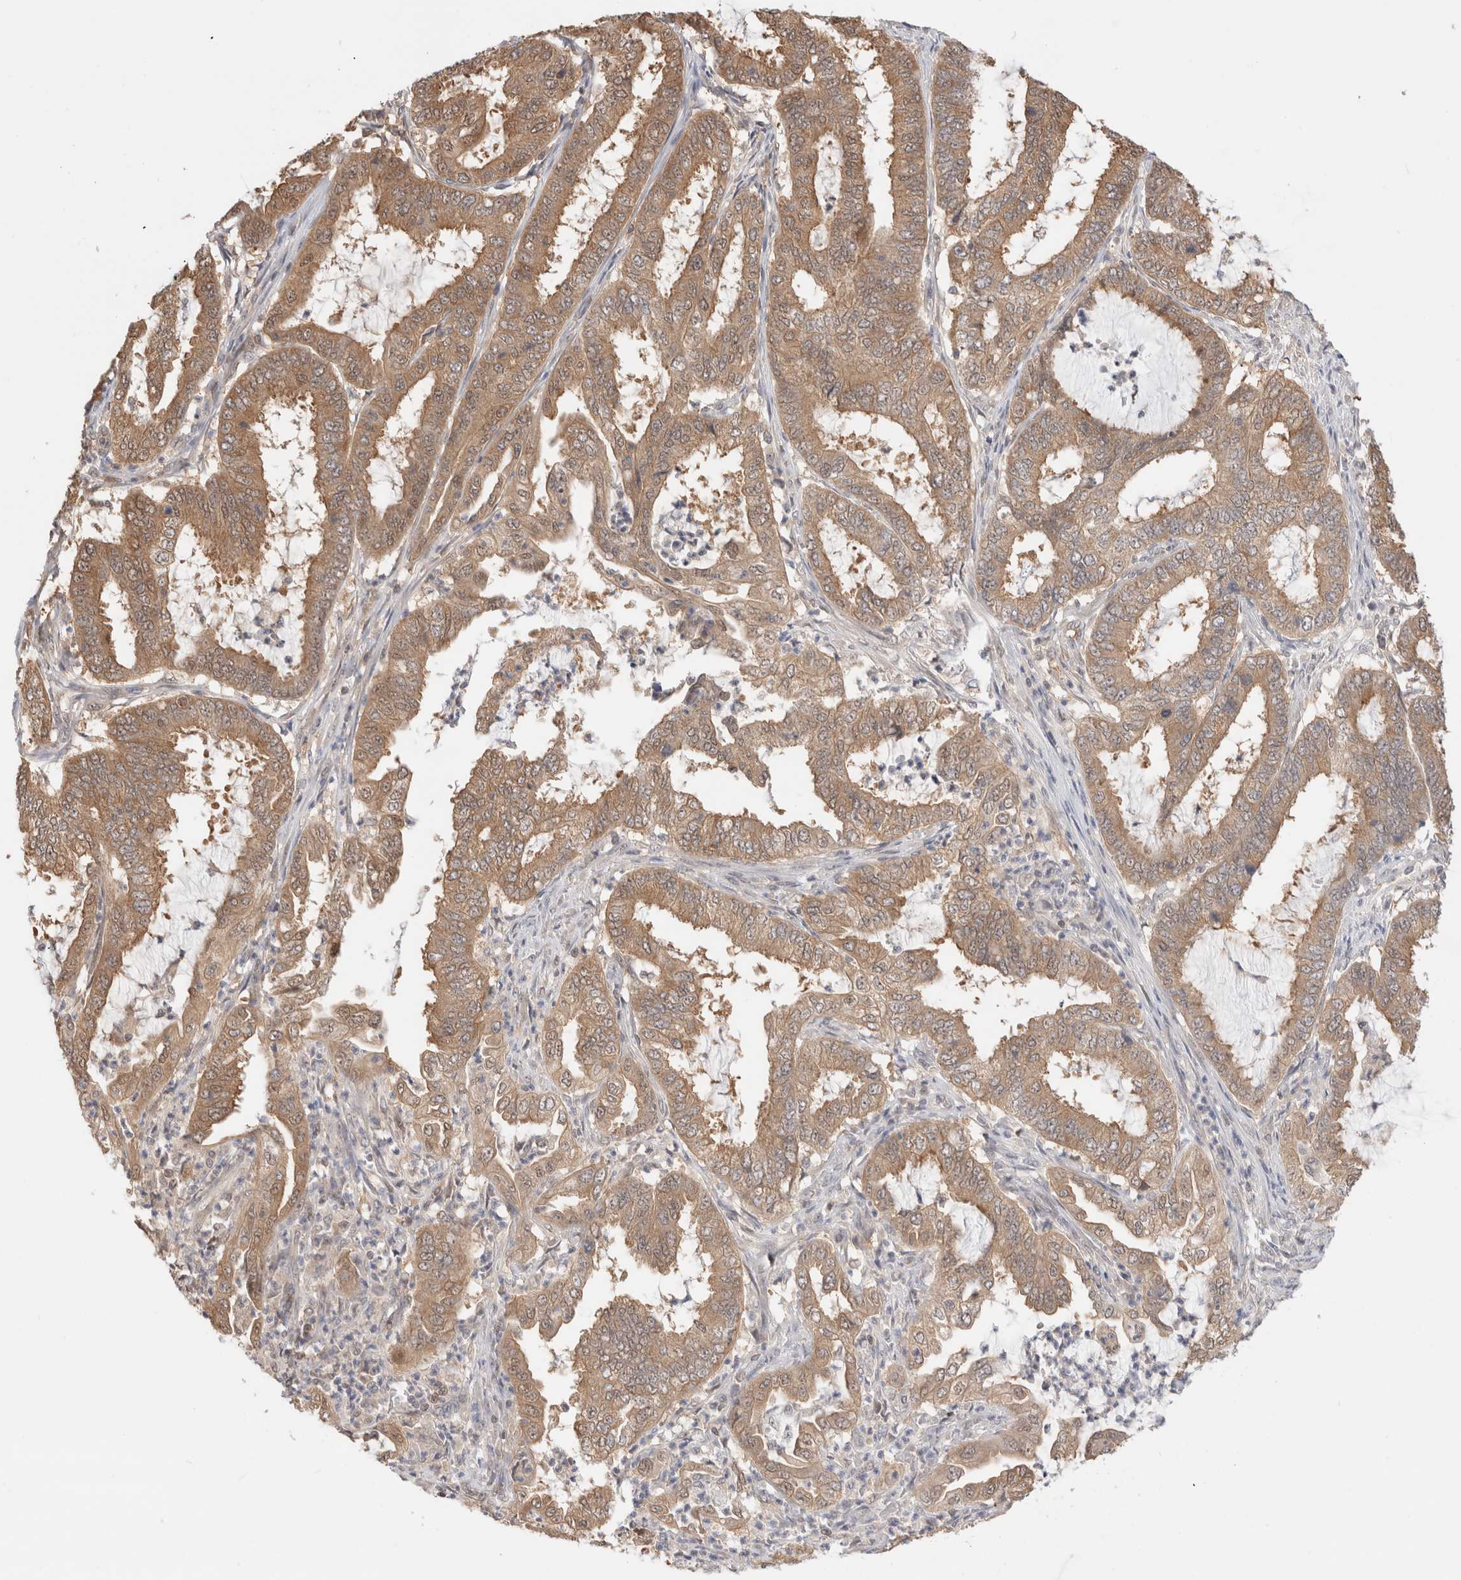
{"staining": {"intensity": "moderate", "quantity": ">75%", "location": "cytoplasmic/membranous,nuclear"}, "tissue": "endometrial cancer", "cell_type": "Tumor cells", "image_type": "cancer", "snomed": [{"axis": "morphology", "description": "Adenocarcinoma, NOS"}, {"axis": "topography", "description": "Endometrium"}], "caption": "Adenocarcinoma (endometrial) stained for a protein reveals moderate cytoplasmic/membranous and nuclear positivity in tumor cells.", "gene": "C17orf97", "patient": {"sex": "female", "age": 51}}